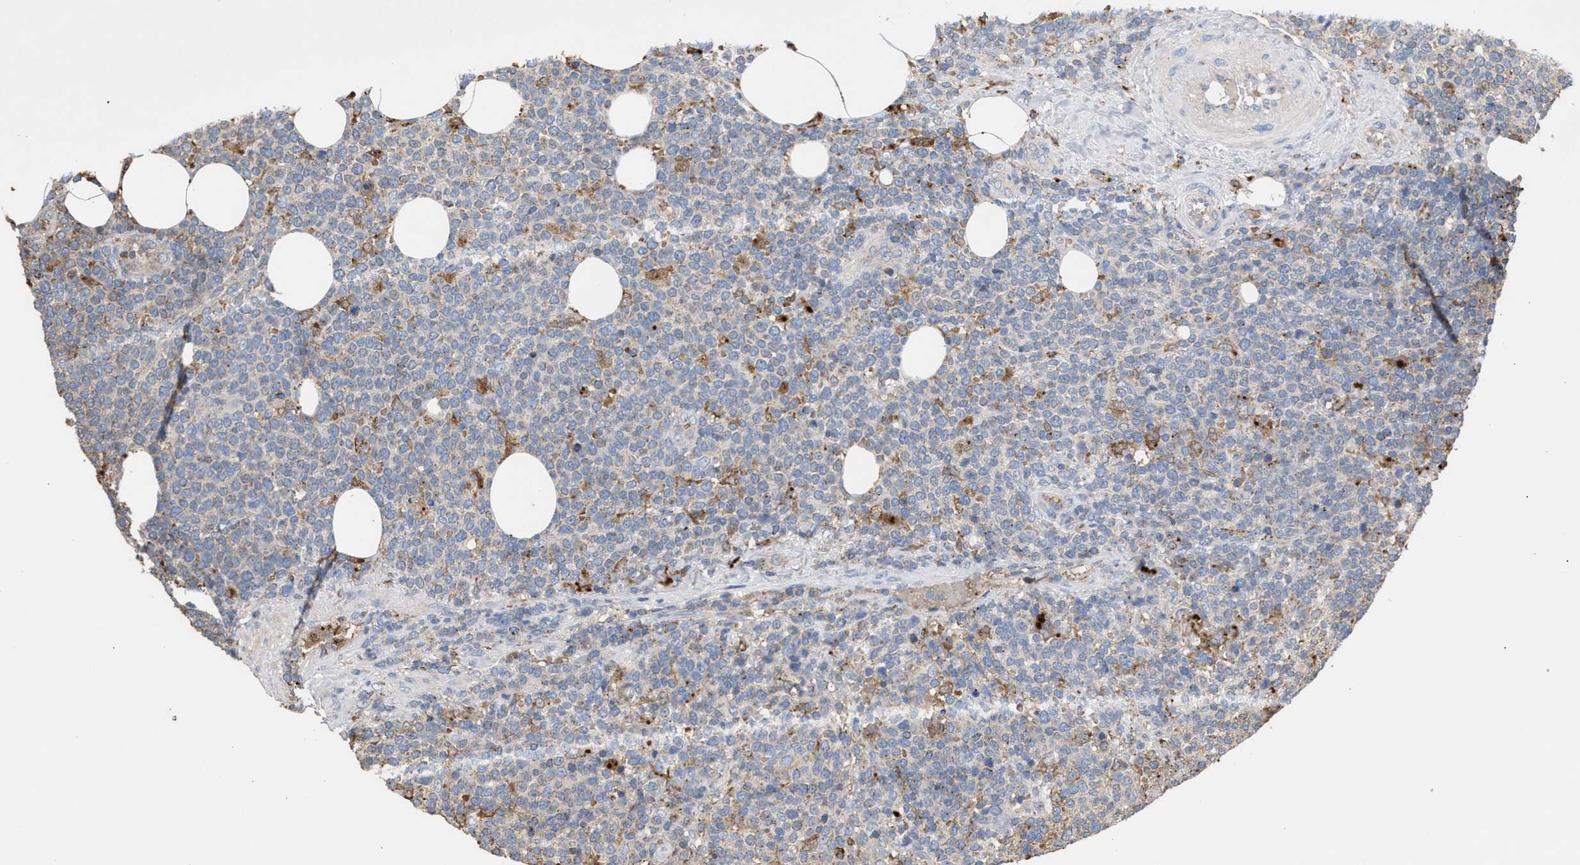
{"staining": {"intensity": "negative", "quantity": "none", "location": "none"}, "tissue": "lymphoma", "cell_type": "Tumor cells", "image_type": "cancer", "snomed": [{"axis": "morphology", "description": "Malignant lymphoma, non-Hodgkin's type, High grade"}, {"axis": "topography", "description": "Lymph node"}], "caption": "The immunohistochemistry photomicrograph has no significant staining in tumor cells of malignant lymphoma, non-Hodgkin's type (high-grade) tissue.", "gene": "ELMO3", "patient": {"sex": "male", "age": 61}}